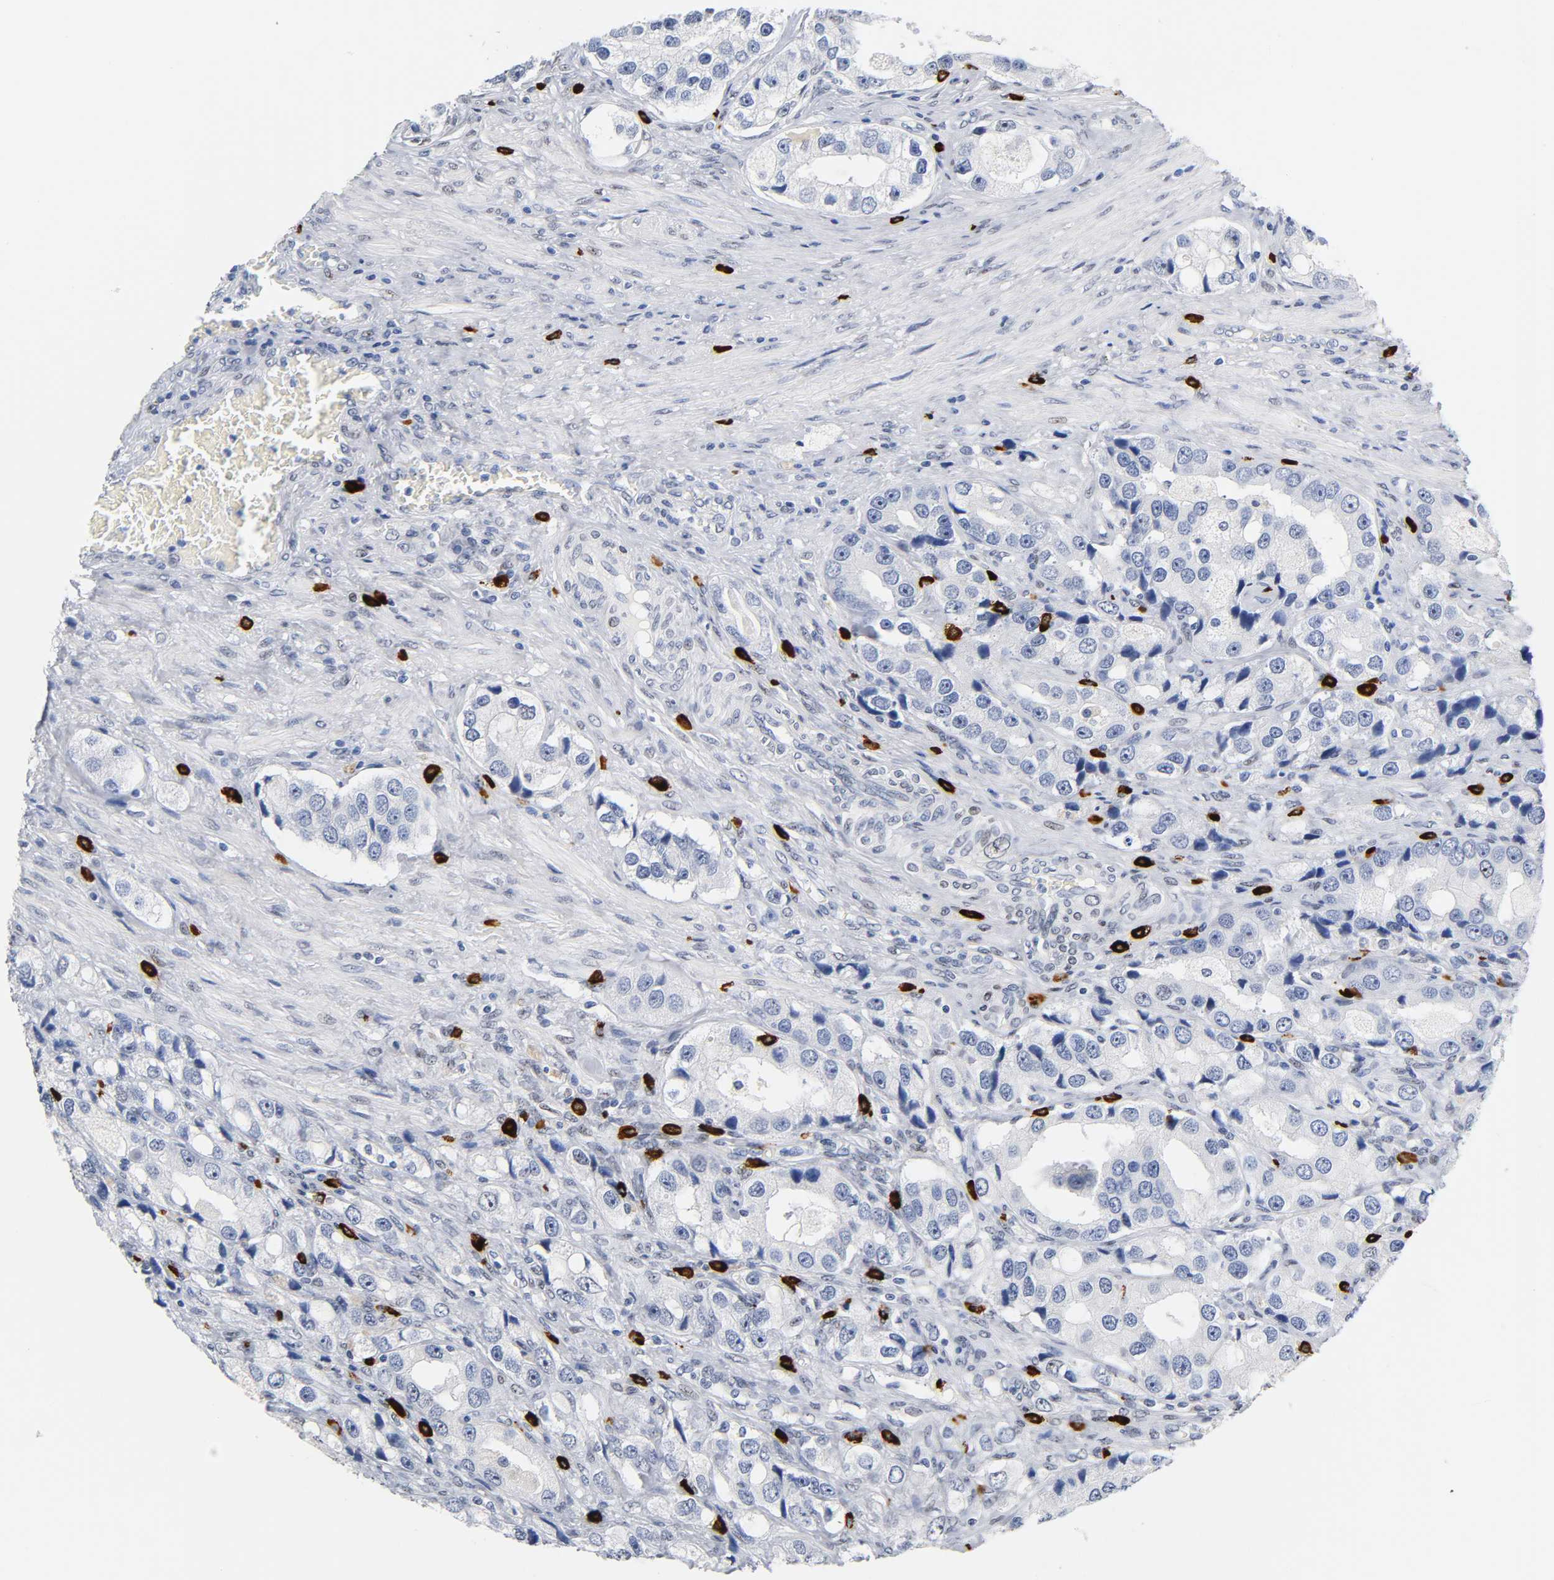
{"staining": {"intensity": "negative", "quantity": "none", "location": "none"}, "tissue": "prostate cancer", "cell_type": "Tumor cells", "image_type": "cancer", "snomed": [{"axis": "morphology", "description": "Adenocarcinoma, High grade"}, {"axis": "topography", "description": "Prostate"}], "caption": "Immunohistochemistry (IHC) photomicrograph of prostate cancer stained for a protein (brown), which shows no expression in tumor cells.", "gene": "NAB2", "patient": {"sex": "male", "age": 63}}